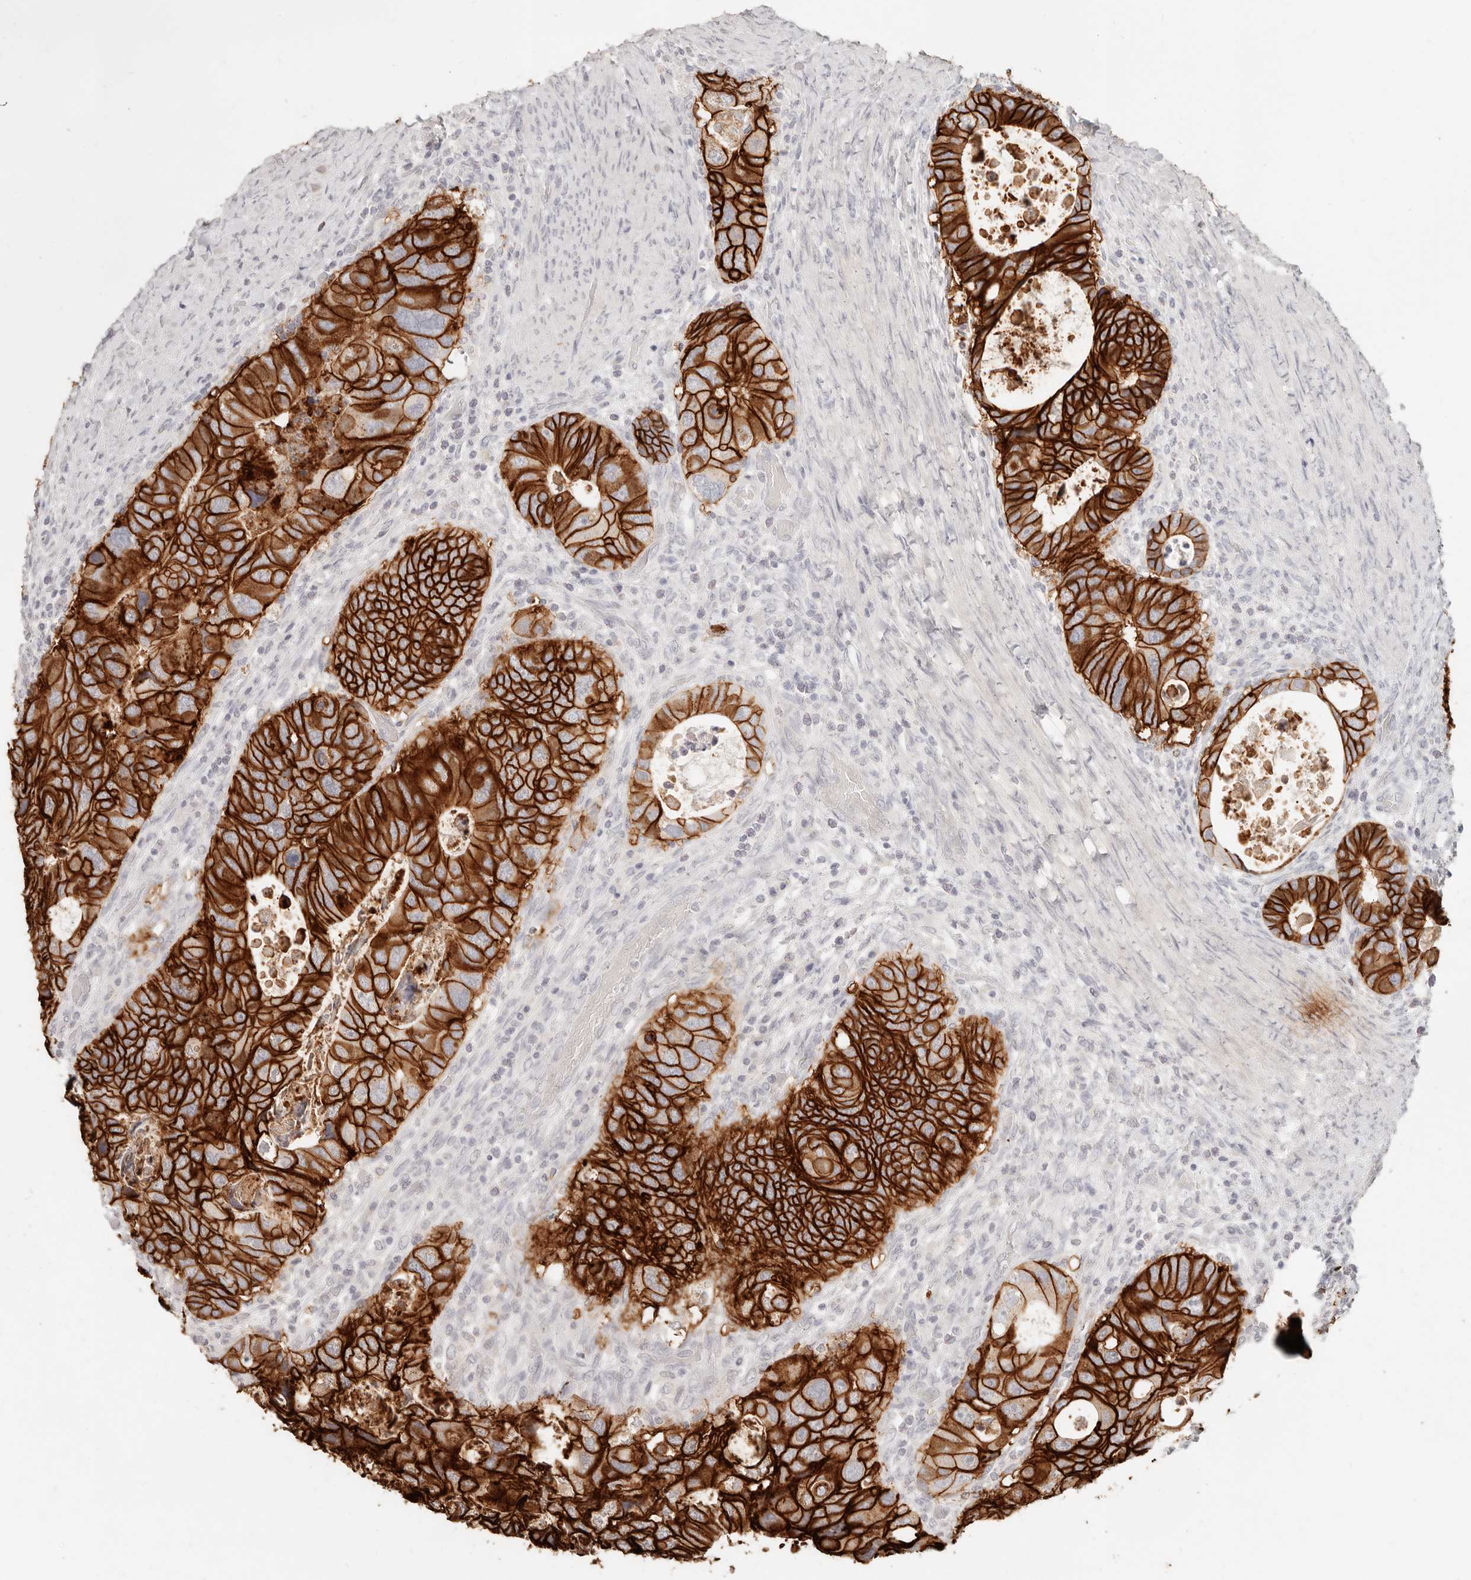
{"staining": {"intensity": "strong", "quantity": ">75%", "location": "cytoplasmic/membranous"}, "tissue": "colorectal cancer", "cell_type": "Tumor cells", "image_type": "cancer", "snomed": [{"axis": "morphology", "description": "Adenocarcinoma, NOS"}, {"axis": "topography", "description": "Rectum"}], "caption": "IHC of human colorectal cancer displays high levels of strong cytoplasmic/membranous positivity in approximately >75% of tumor cells.", "gene": "EPCAM", "patient": {"sex": "male", "age": 59}}